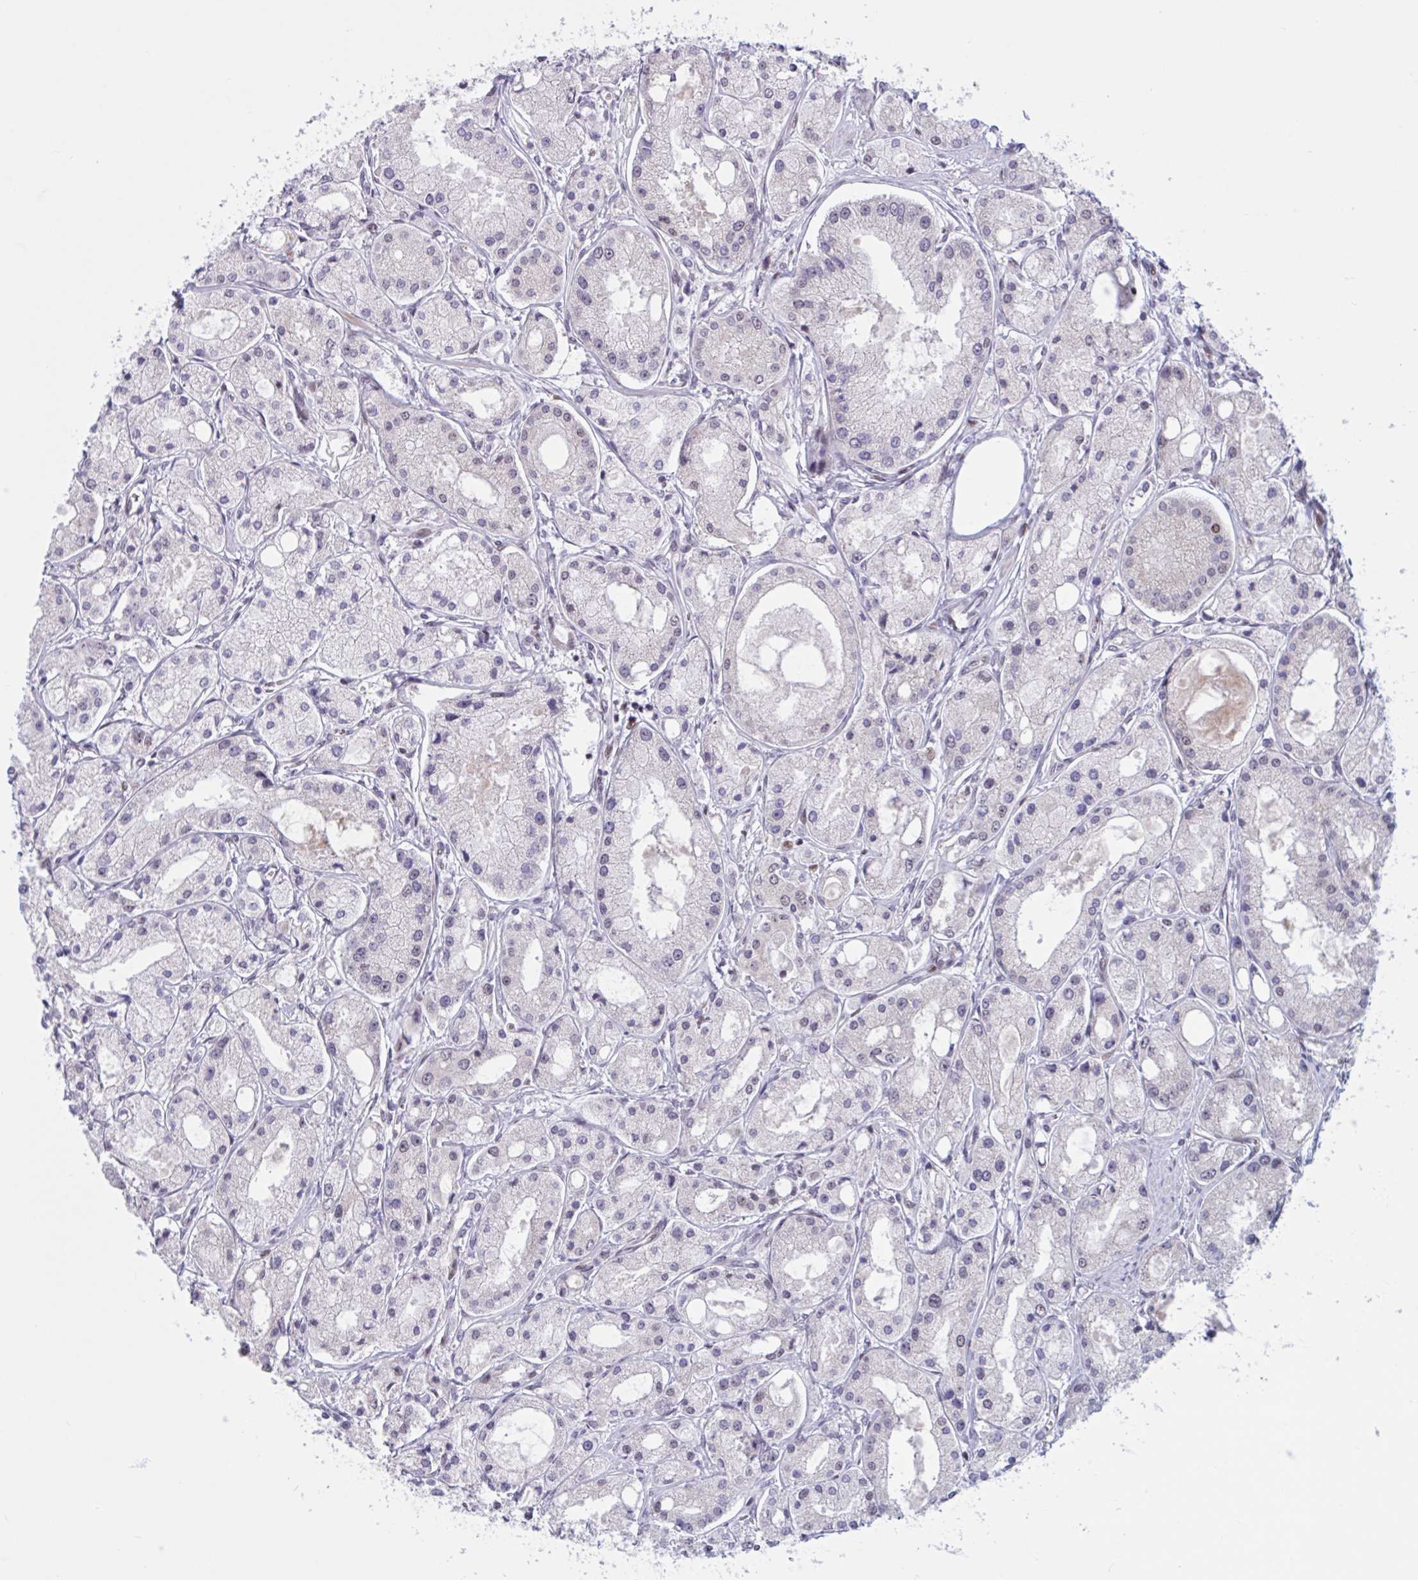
{"staining": {"intensity": "weak", "quantity": "<25%", "location": "nuclear"}, "tissue": "prostate cancer", "cell_type": "Tumor cells", "image_type": "cancer", "snomed": [{"axis": "morphology", "description": "Adenocarcinoma, High grade"}, {"axis": "topography", "description": "Prostate"}], "caption": "IHC micrograph of prostate cancer stained for a protein (brown), which displays no expression in tumor cells. (DAB immunohistochemistry (IHC) with hematoxylin counter stain).", "gene": "RBL1", "patient": {"sex": "male", "age": 66}}